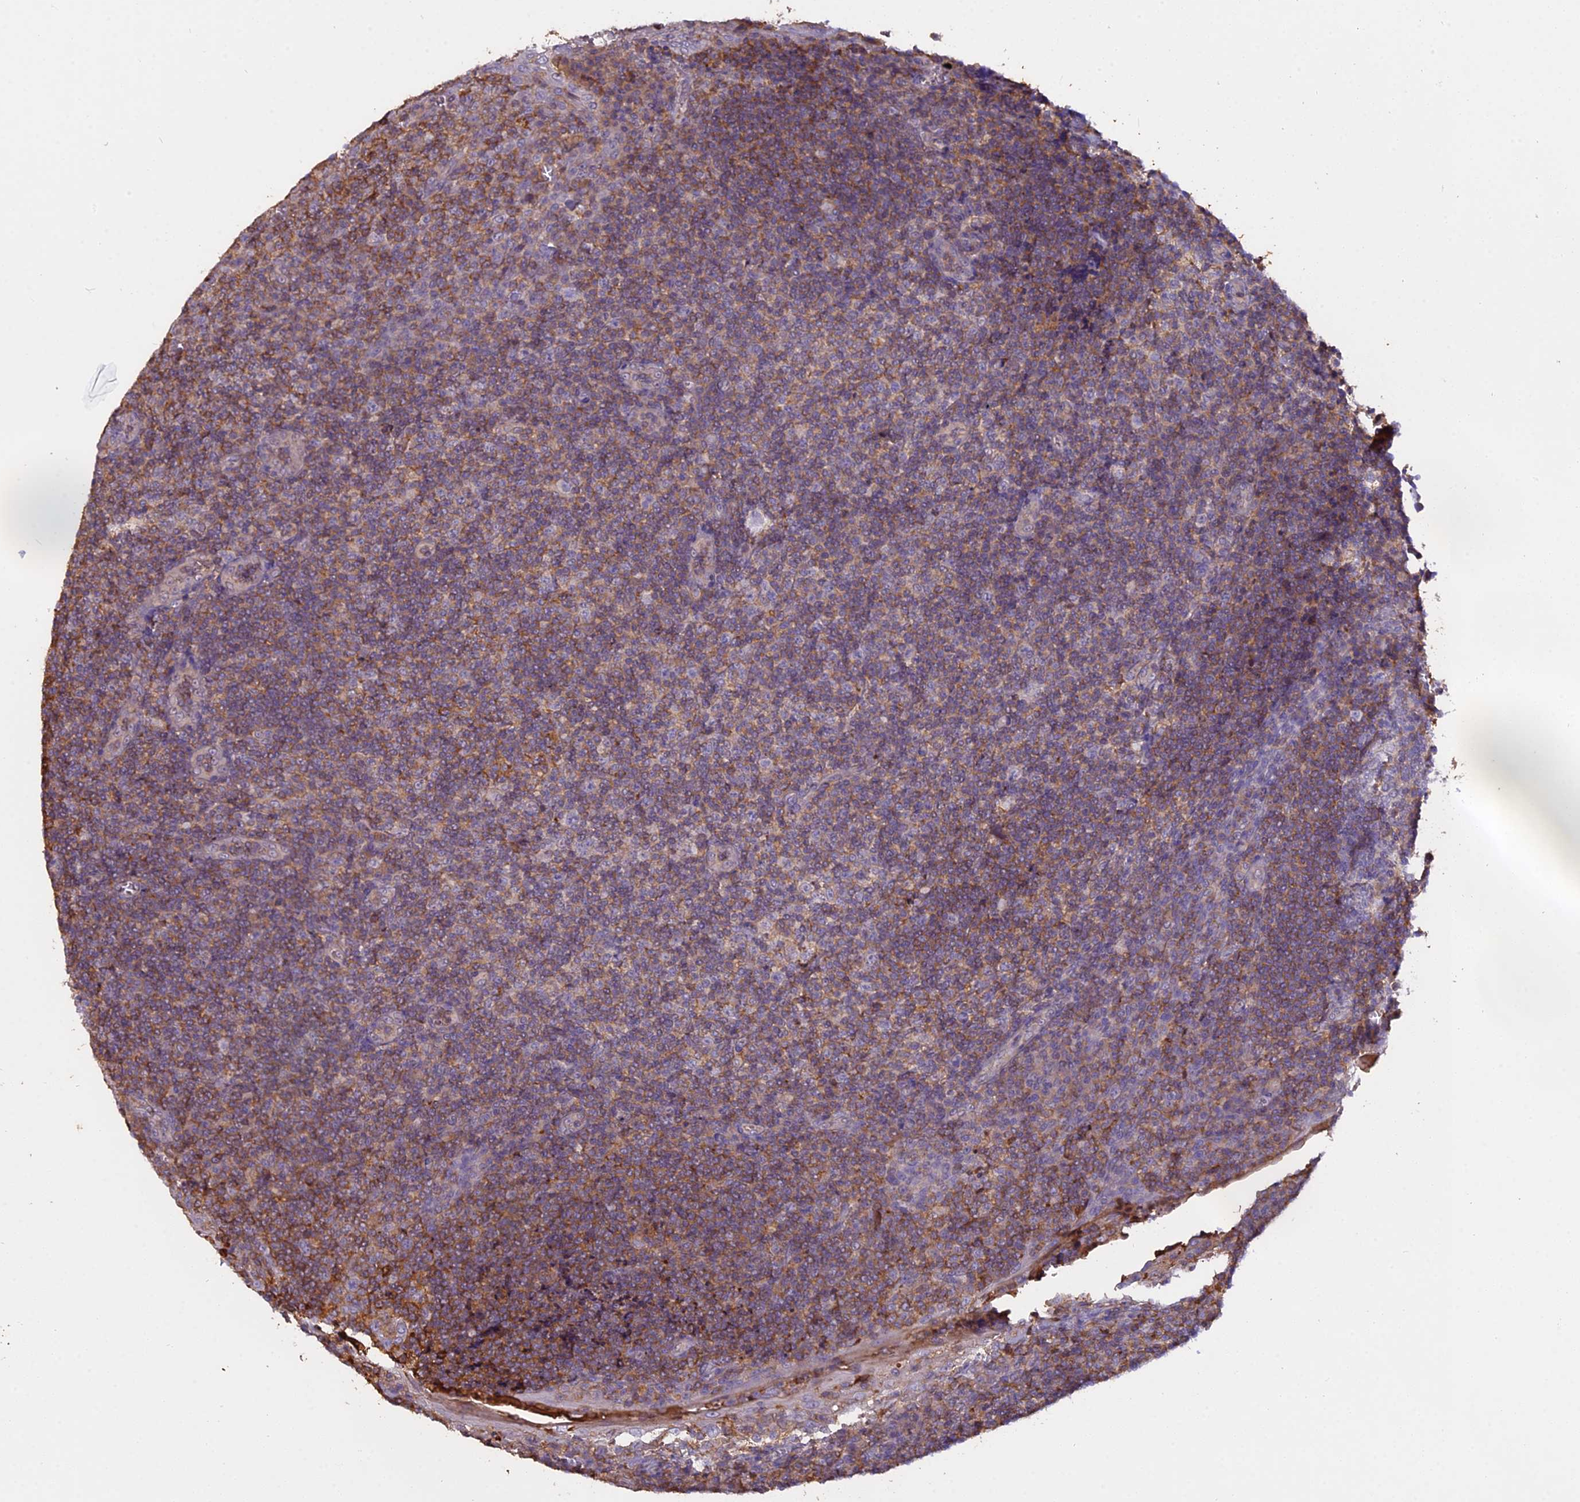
{"staining": {"intensity": "weak", "quantity": "<25%", "location": "cytoplasmic/membranous"}, "tissue": "tonsil", "cell_type": "Germinal center cells", "image_type": "normal", "snomed": [{"axis": "morphology", "description": "Normal tissue, NOS"}, {"axis": "topography", "description": "Tonsil"}], "caption": "Photomicrograph shows no significant protein positivity in germinal center cells of unremarkable tonsil.", "gene": "CFAP119", "patient": {"sex": "male", "age": 37}}